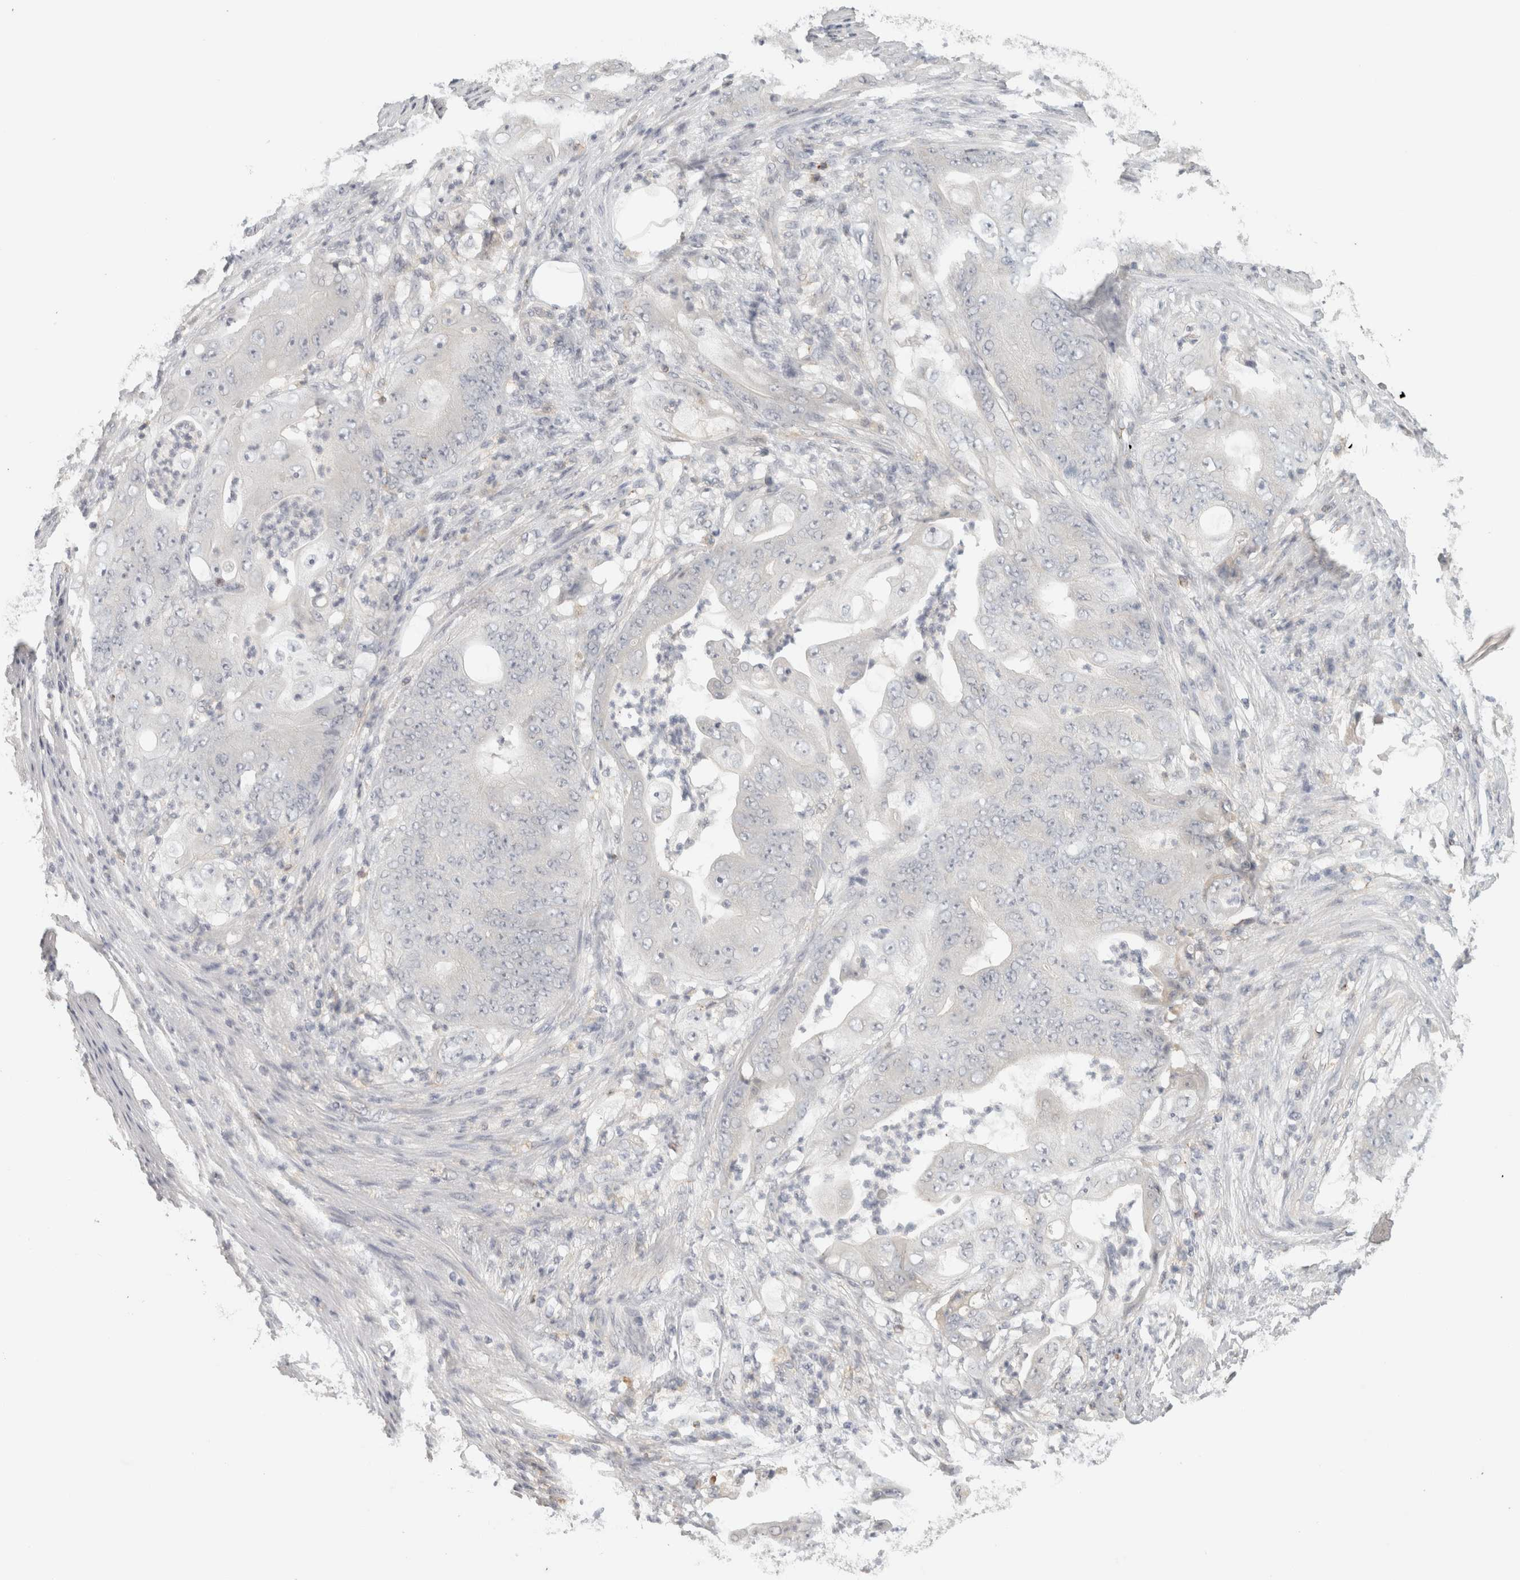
{"staining": {"intensity": "negative", "quantity": "none", "location": "none"}, "tissue": "stomach cancer", "cell_type": "Tumor cells", "image_type": "cancer", "snomed": [{"axis": "morphology", "description": "Adenocarcinoma, NOS"}, {"axis": "topography", "description": "Stomach"}], "caption": "DAB immunohistochemical staining of human stomach cancer (adenocarcinoma) shows no significant staining in tumor cells.", "gene": "HAVCR2", "patient": {"sex": "female", "age": 73}}